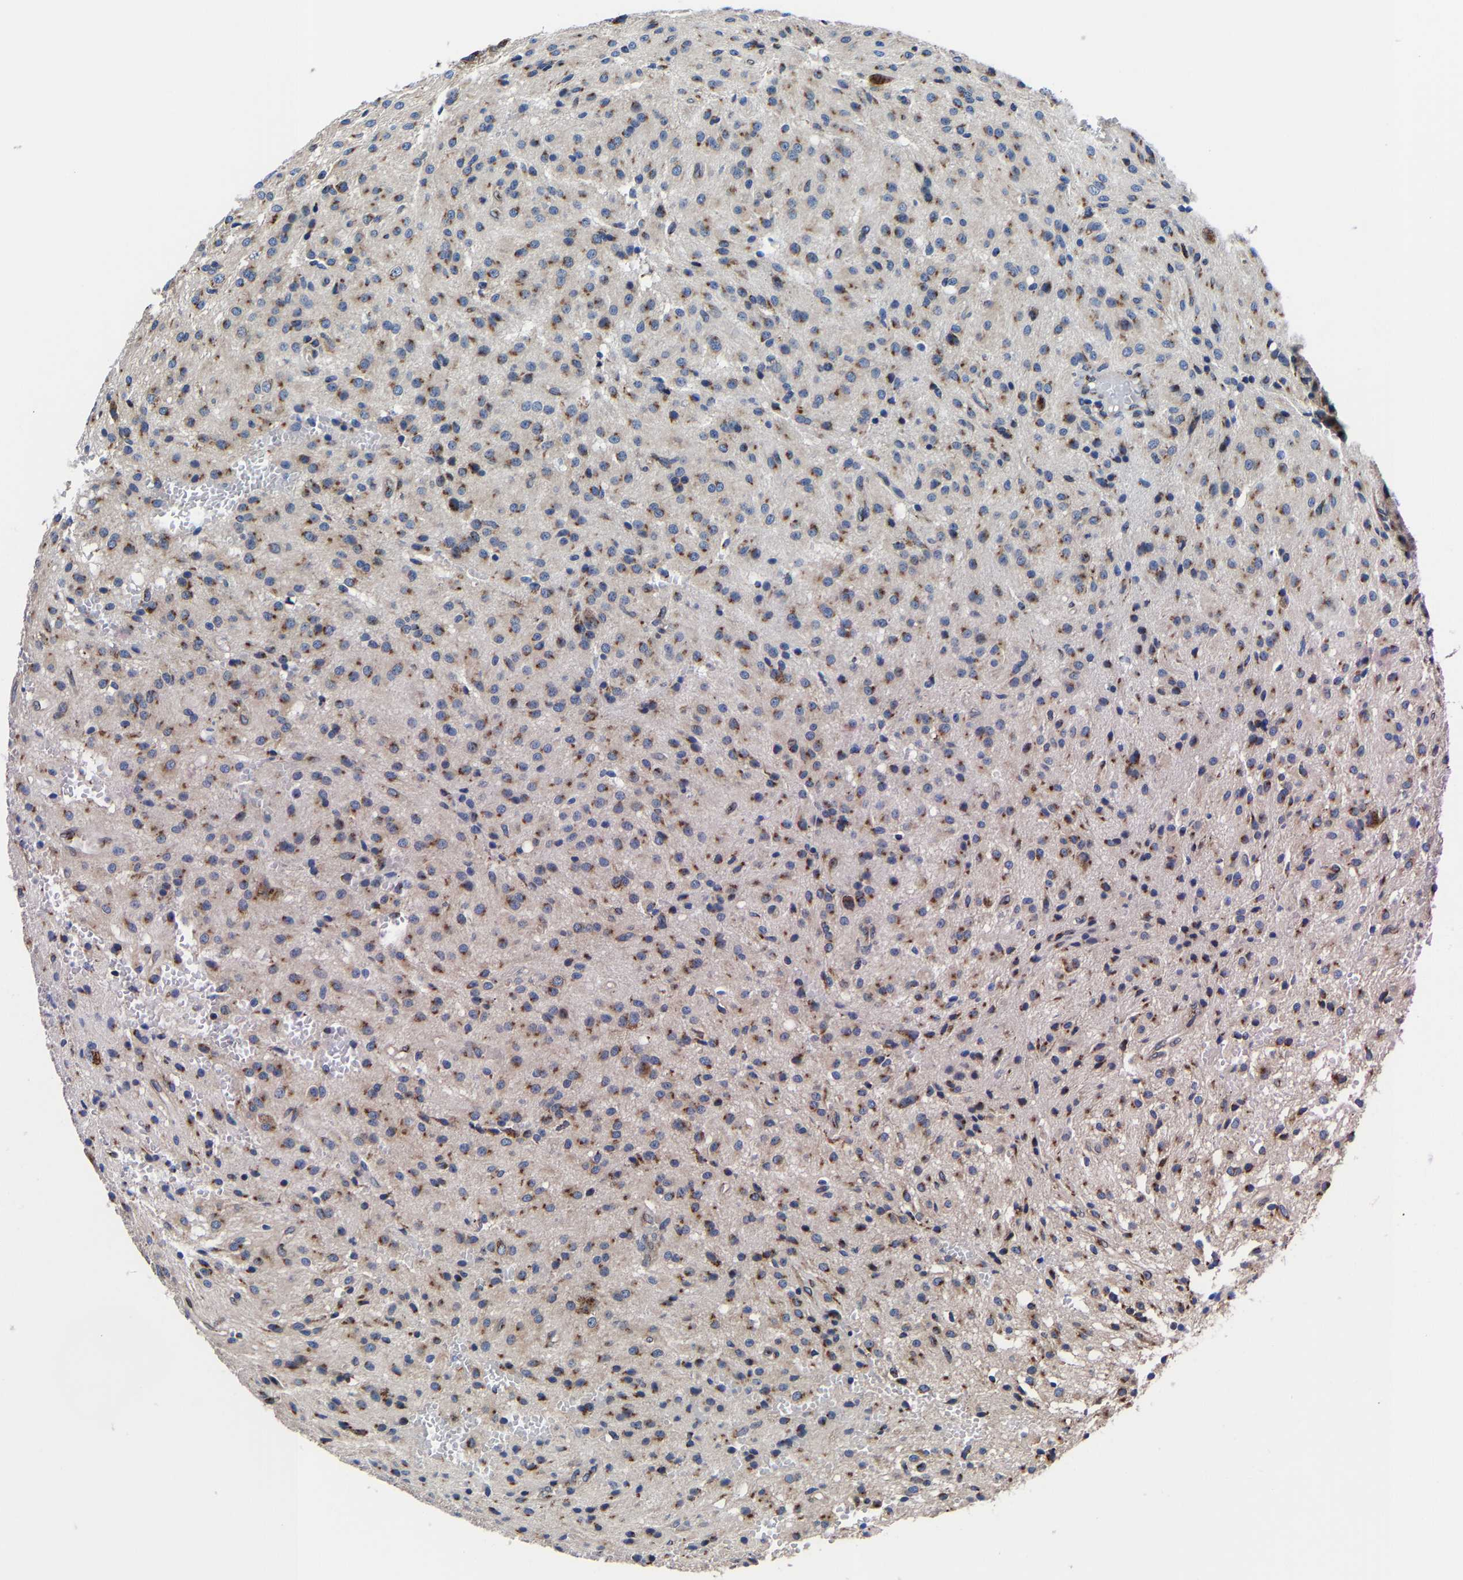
{"staining": {"intensity": "moderate", "quantity": "25%-75%", "location": "cytoplasmic/membranous"}, "tissue": "glioma", "cell_type": "Tumor cells", "image_type": "cancer", "snomed": [{"axis": "morphology", "description": "Glioma, malignant, High grade"}, {"axis": "topography", "description": "Brain"}], "caption": "An immunohistochemistry image of tumor tissue is shown. Protein staining in brown highlights moderate cytoplasmic/membranous positivity in glioma within tumor cells.", "gene": "EBAG9", "patient": {"sex": "female", "age": 59}}